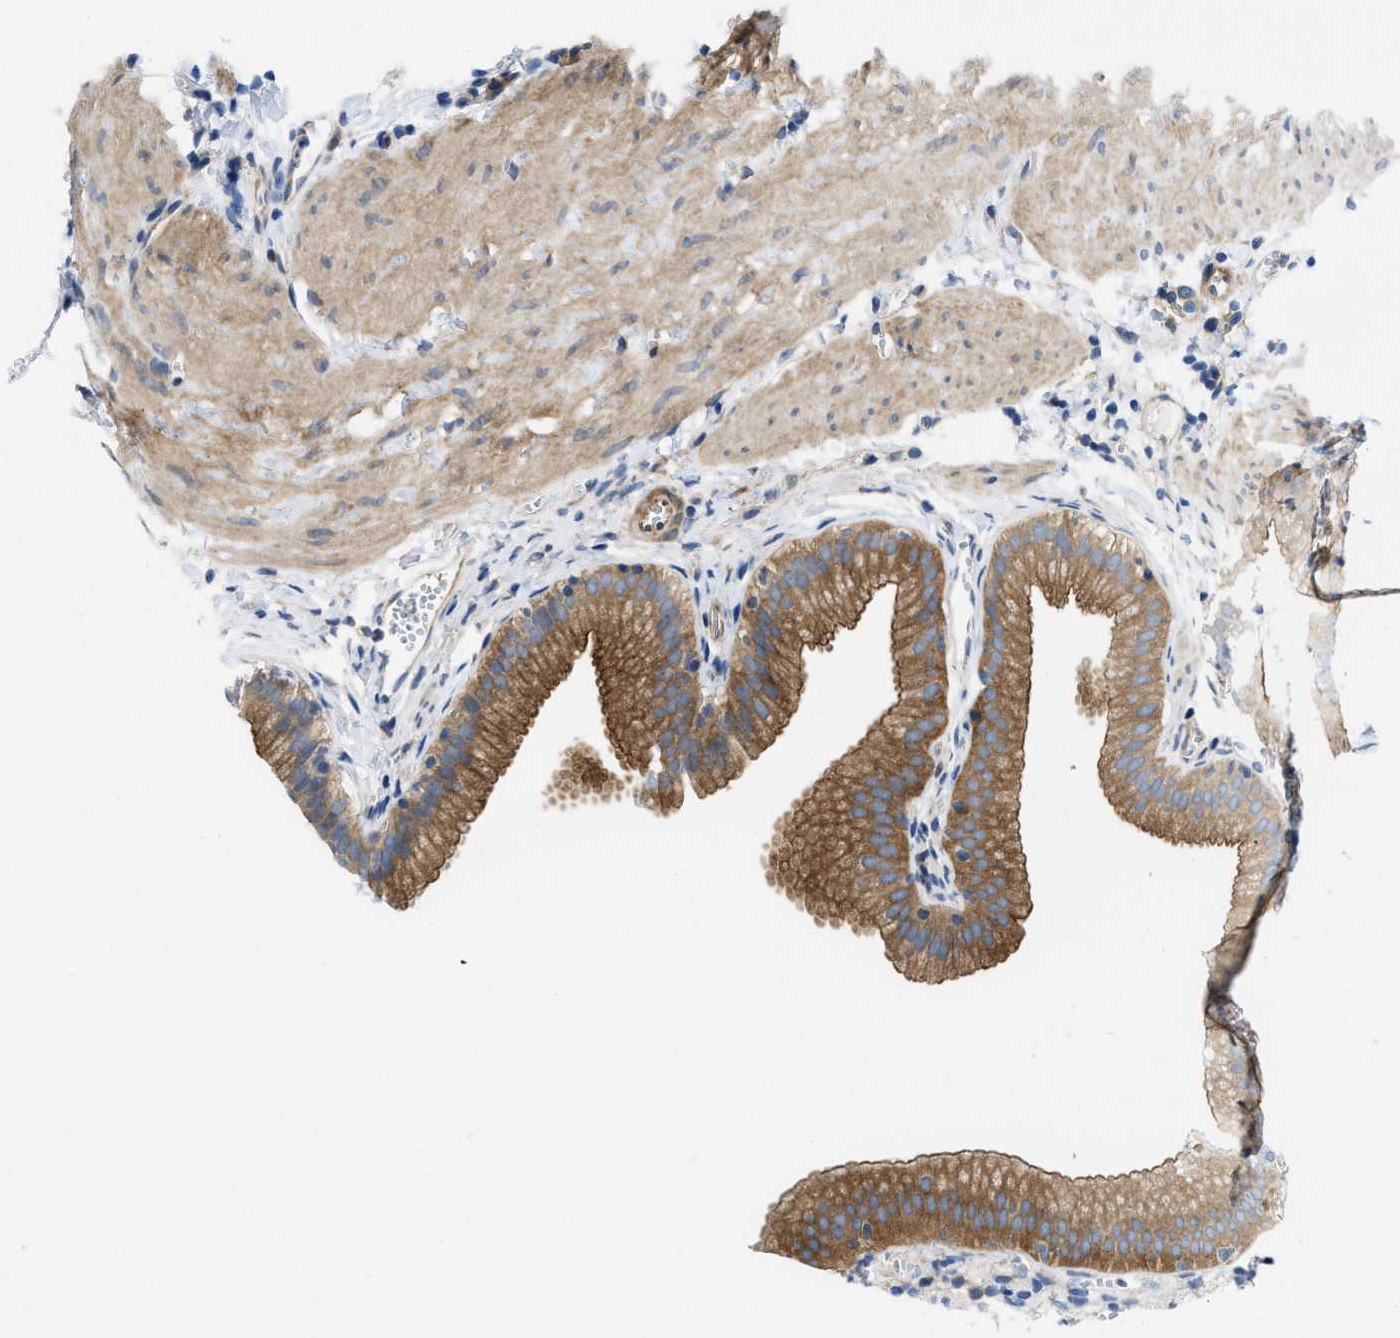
{"staining": {"intensity": "moderate", "quantity": ">75%", "location": "cytoplasmic/membranous"}, "tissue": "gallbladder", "cell_type": "Glandular cells", "image_type": "normal", "snomed": [{"axis": "morphology", "description": "Normal tissue, NOS"}, {"axis": "topography", "description": "Gallbladder"}], "caption": "This image demonstrates immunohistochemistry (IHC) staining of benign gallbladder, with medium moderate cytoplasmic/membranous staining in approximately >75% of glandular cells.", "gene": "PDLIM5", "patient": {"sex": "female", "age": 24}}